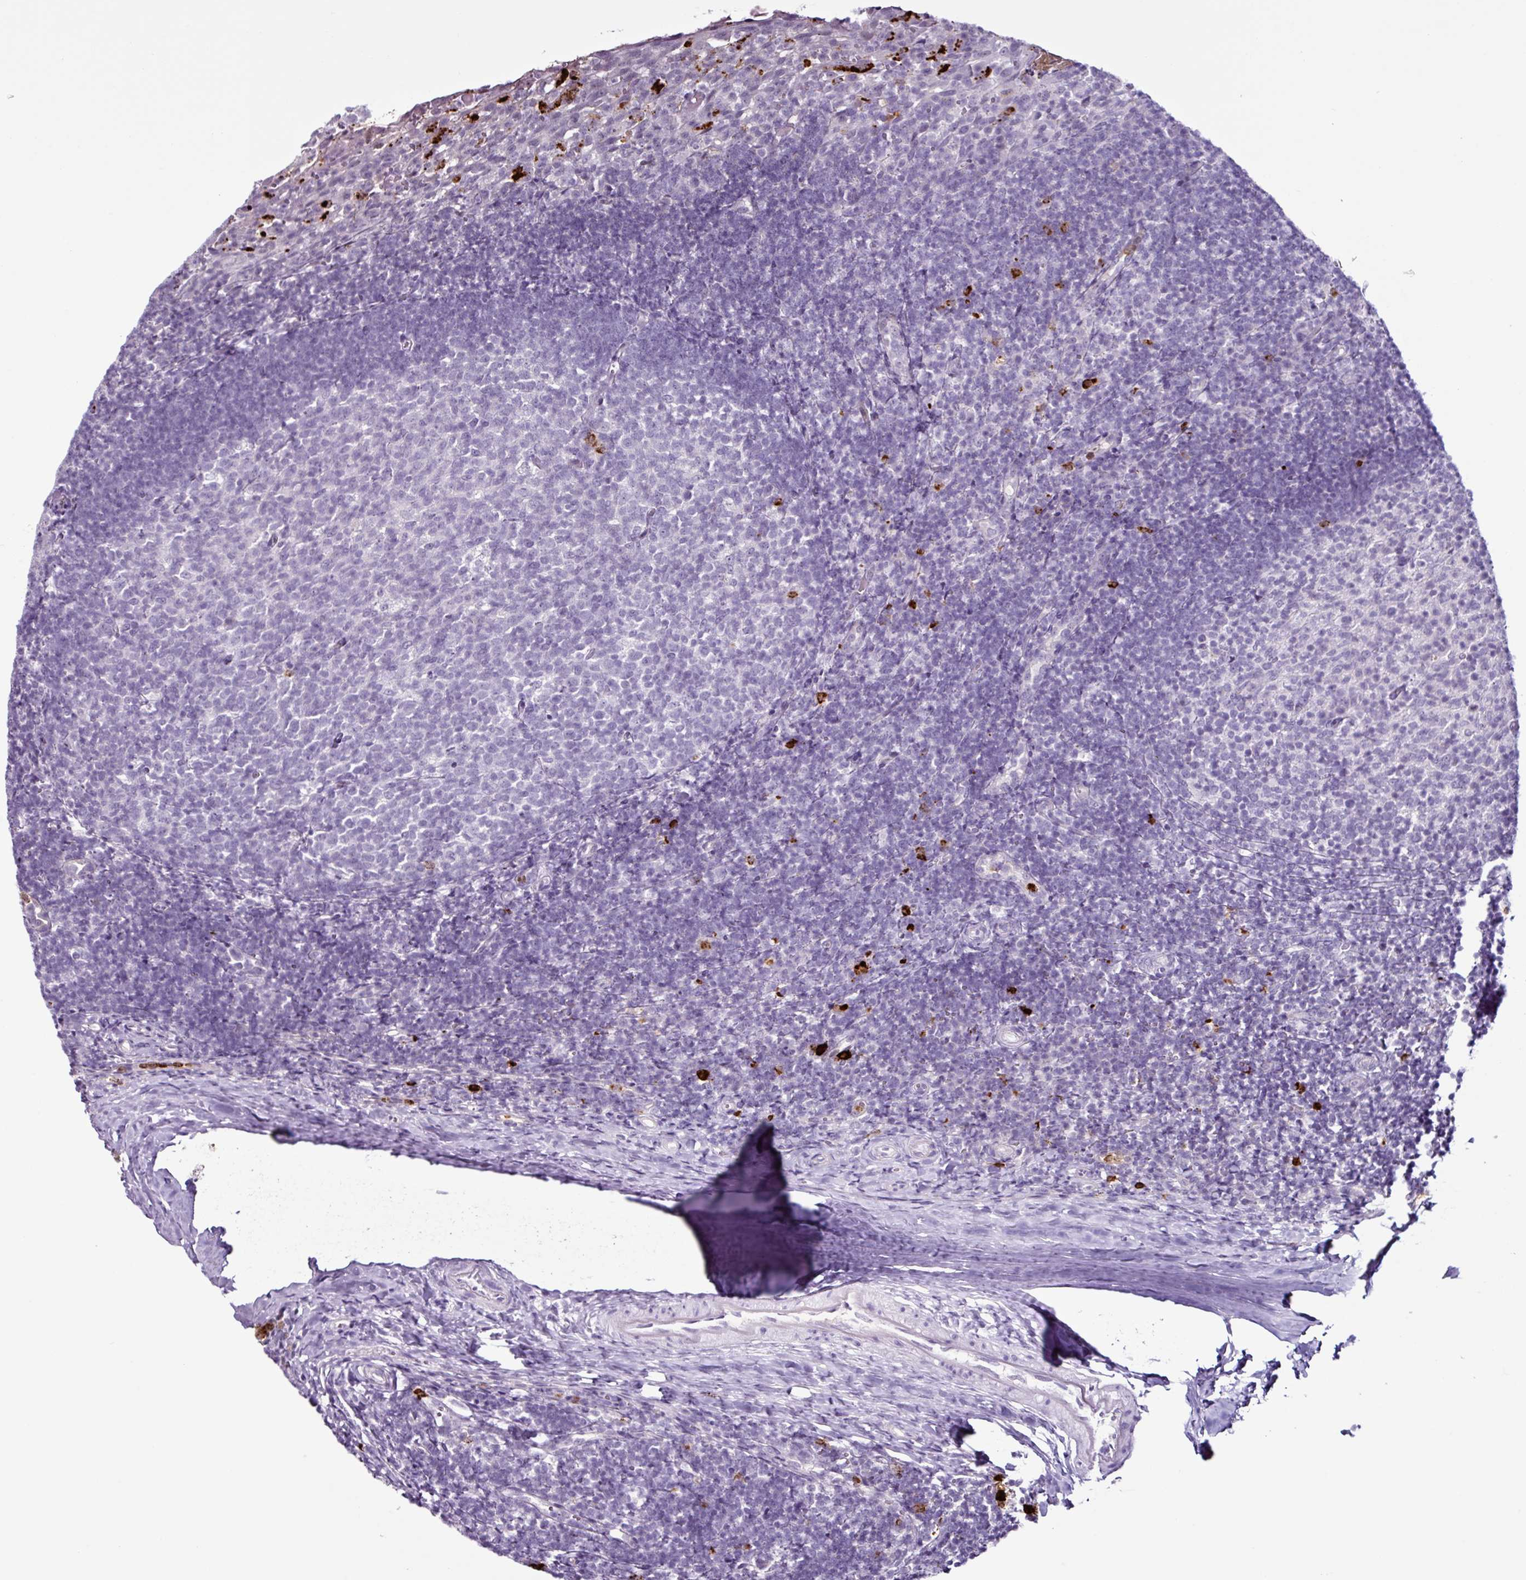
{"staining": {"intensity": "negative", "quantity": "none", "location": "none"}, "tissue": "tonsil", "cell_type": "Germinal center cells", "image_type": "normal", "snomed": [{"axis": "morphology", "description": "Normal tissue, NOS"}, {"axis": "topography", "description": "Tonsil"}], "caption": "Benign tonsil was stained to show a protein in brown. There is no significant positivity in germinal center cells. Brightfield microscopy of IHC stained with DAB (brown) and hematoxylin (blue), captured at high magnification.", "gene": "TMEM178A", "patient": {"sex": "female", "age": 10}}